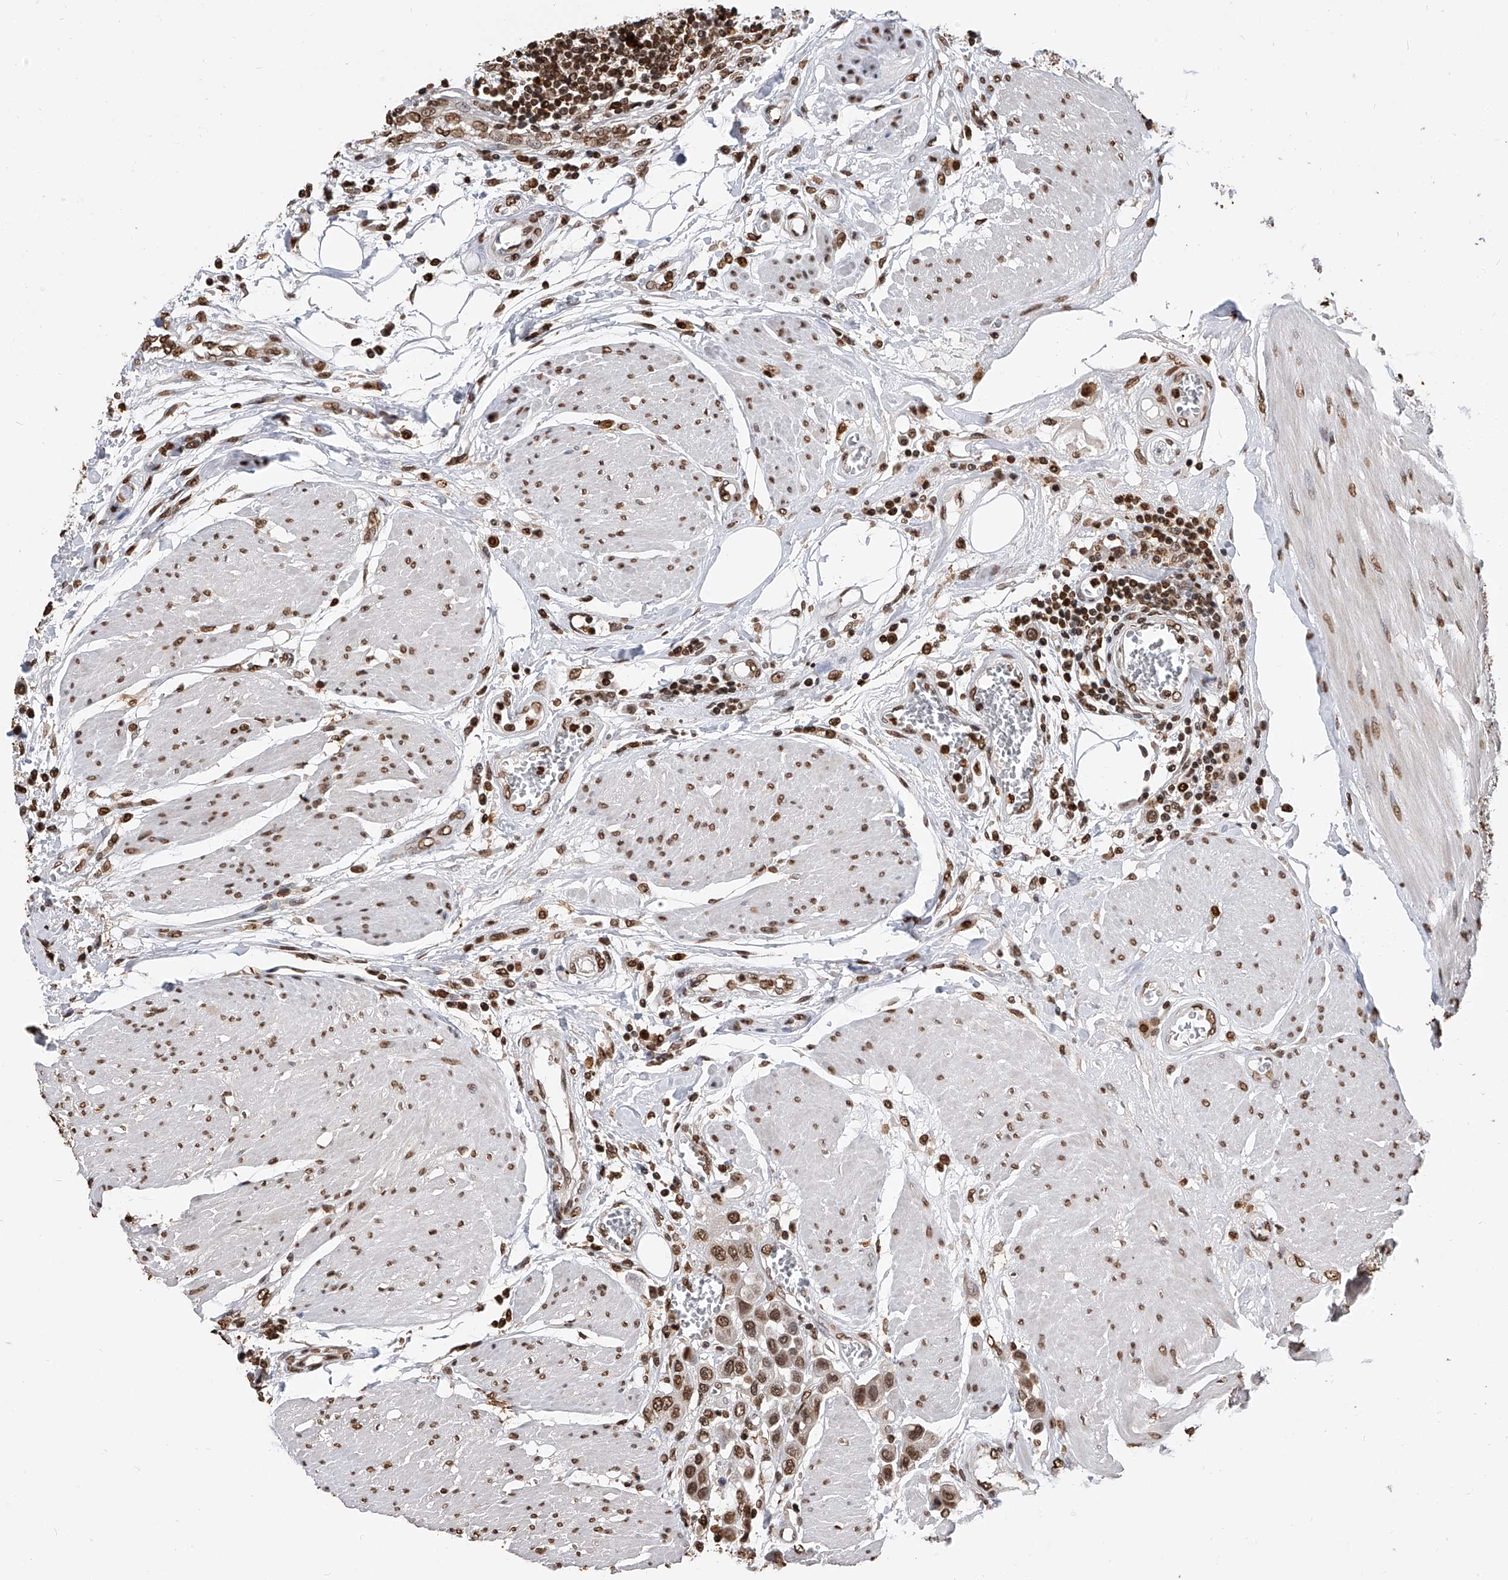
{"staining": {"intensity": "moderate", "quantity": ">75%", "location": "nuclear"}, "tissue": "urothelial cancer", "cell_type": "Tumor cells", "image_type": "cancer", "snomed": [{"axis": "morphology", "description": "Urothelial carcinoma, High grade"}, {"axis": "topography", "description": "Urinary bladder"}], "caption": "Protein staining exhibits moderate nuclear positivity in approximately >75% of tumor cells in urothelial cancer.", "gene": "CFAP410", "patient": {"sex": "male", "age": 50}}